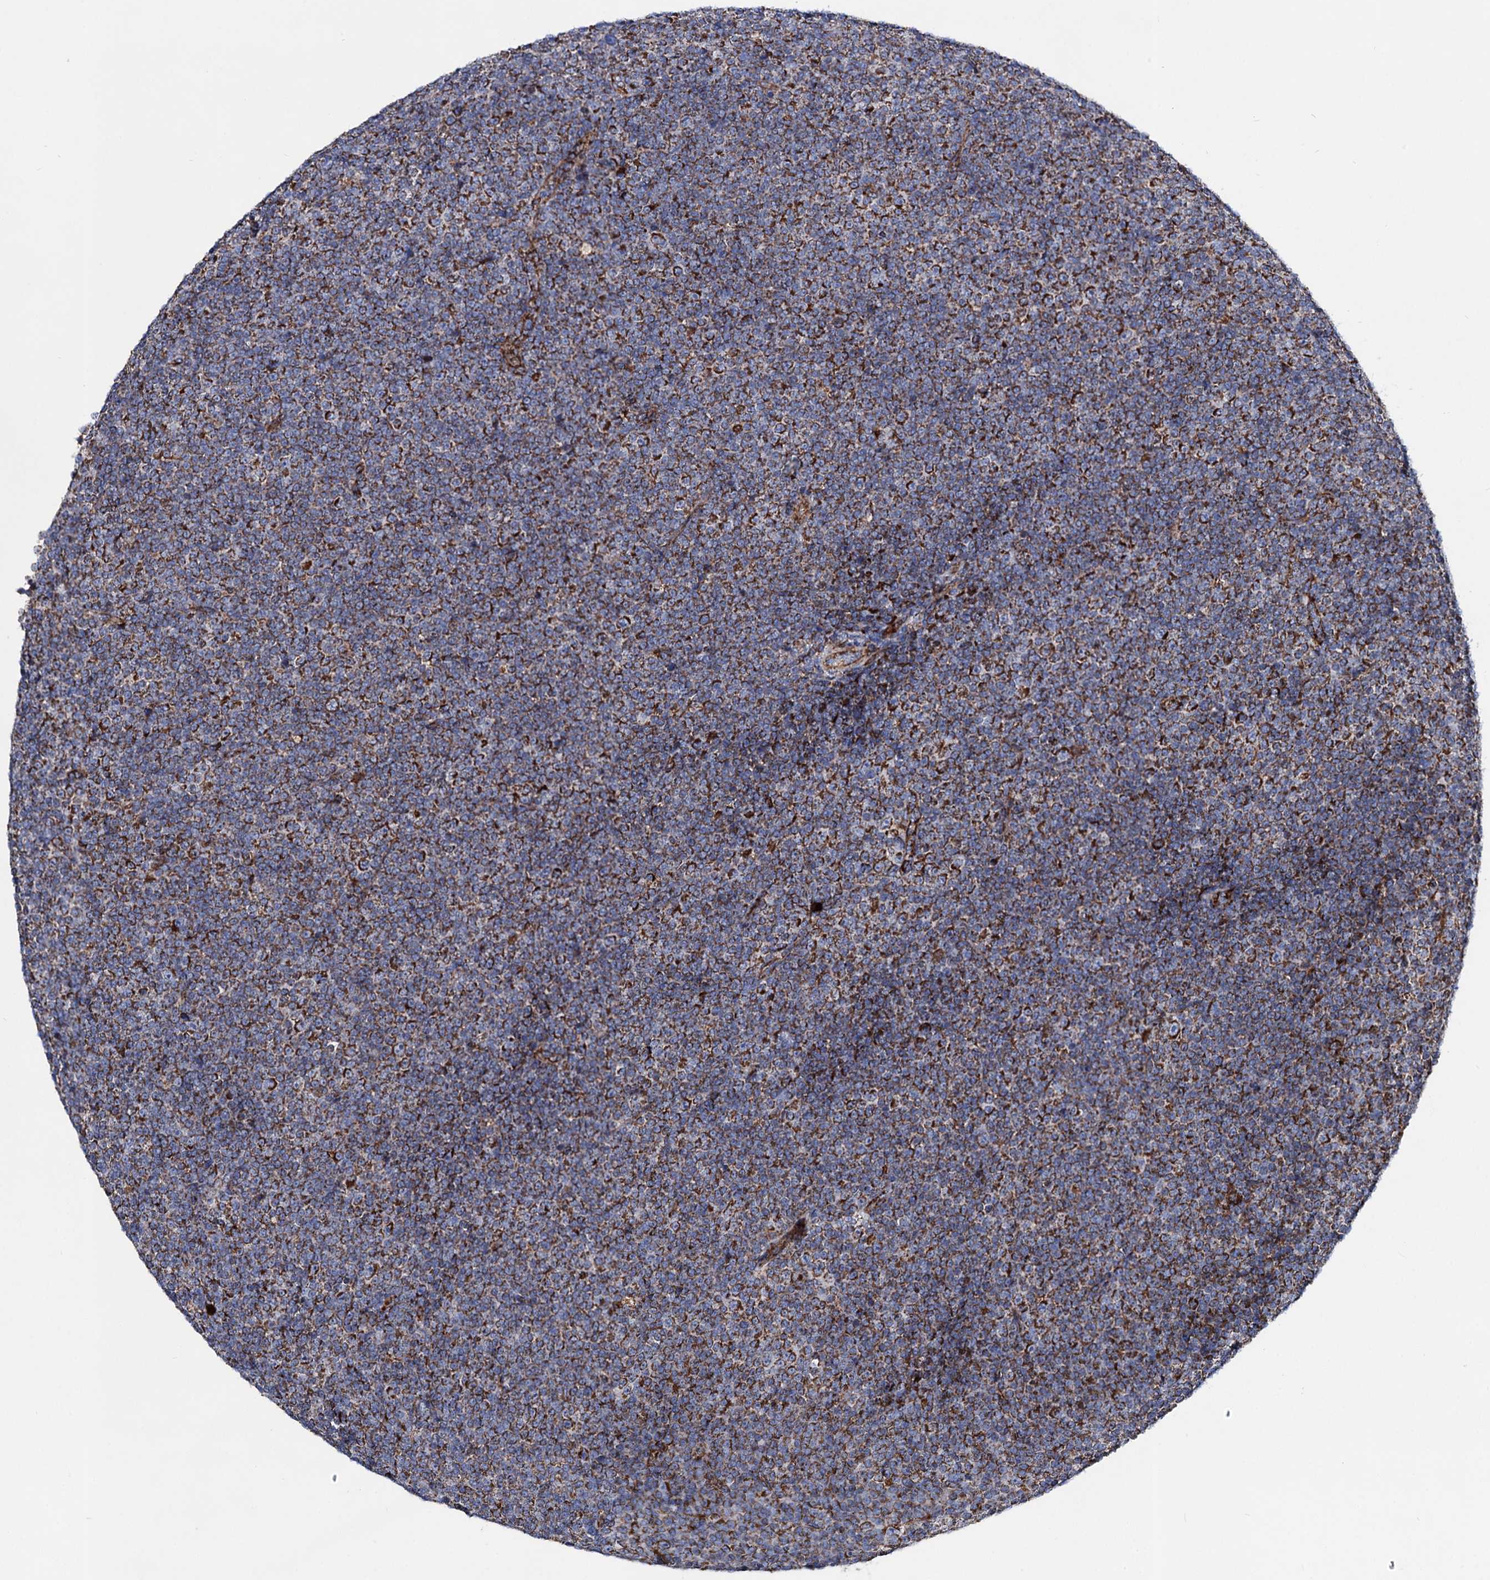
{"staining": {"intensity": "moderate", "quantity": ">75%", "location": "cytoplasmic/membranous"}, "tissue": "lymphoma", "cell_type": "Tumor cells", "image_type": "cancer", "snomed": [{"axis": "morphology", "description": "Malignant lymphoma, non-Hodgkin's type, Low grade"}, {"axis": "topography", "description": "Lymph node"}], "caption": "Immunohistochemistry (IHC) staining of lymphoma, which exhibits medium levels of moderate cytoplasmic/membranous positivity in about >75% of tumor cells indicating moderate cytoplasmic/membranous protein staining. The staining was performed using DAB (3,3'-diaminobenzidine) (brown) for protein detection and nuclei were counterstained in hematoxylin (blue).", "gene": "ACAD9", "patient": {"sex": "female", "age": 67}}